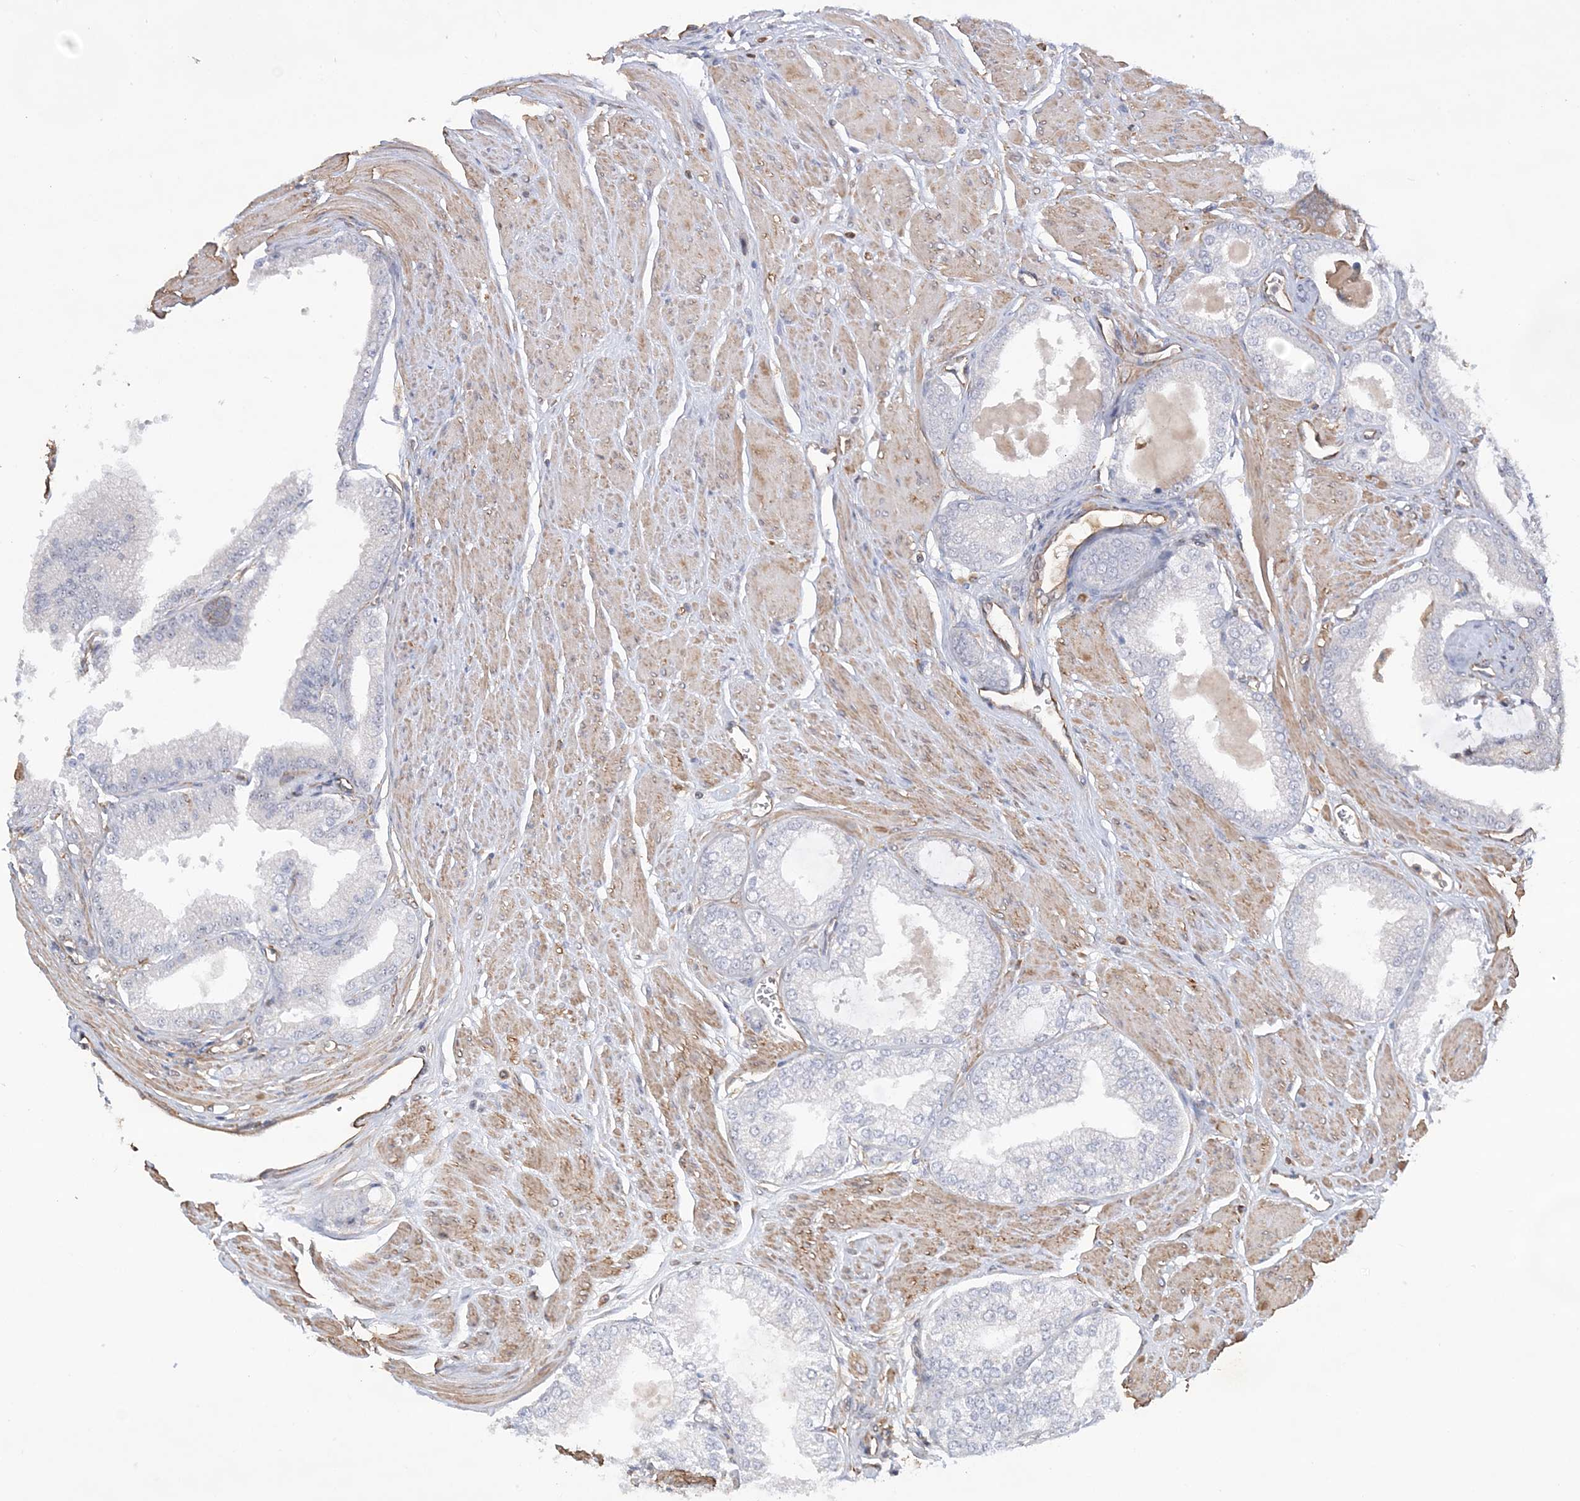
{"staining": {"intensity": "negative", "quantity": "none", "location": "none"}, "tissue": "prostate cancer", "cell_type": "Tumor cells", "image_type": "cancer", "snomed": [{"axis": "morphology", "description": "Adenocarcinoma, High grade"}, {"axis": "topography", "description": "Prostate"}], "caption": "The image exhibits no staining of tumor cells in prostate adenocarcinoma (high-grade). Nuclei are stained in blue.", "gene": "ZNF821", "patient": {"sex": "male", "age": 61}}